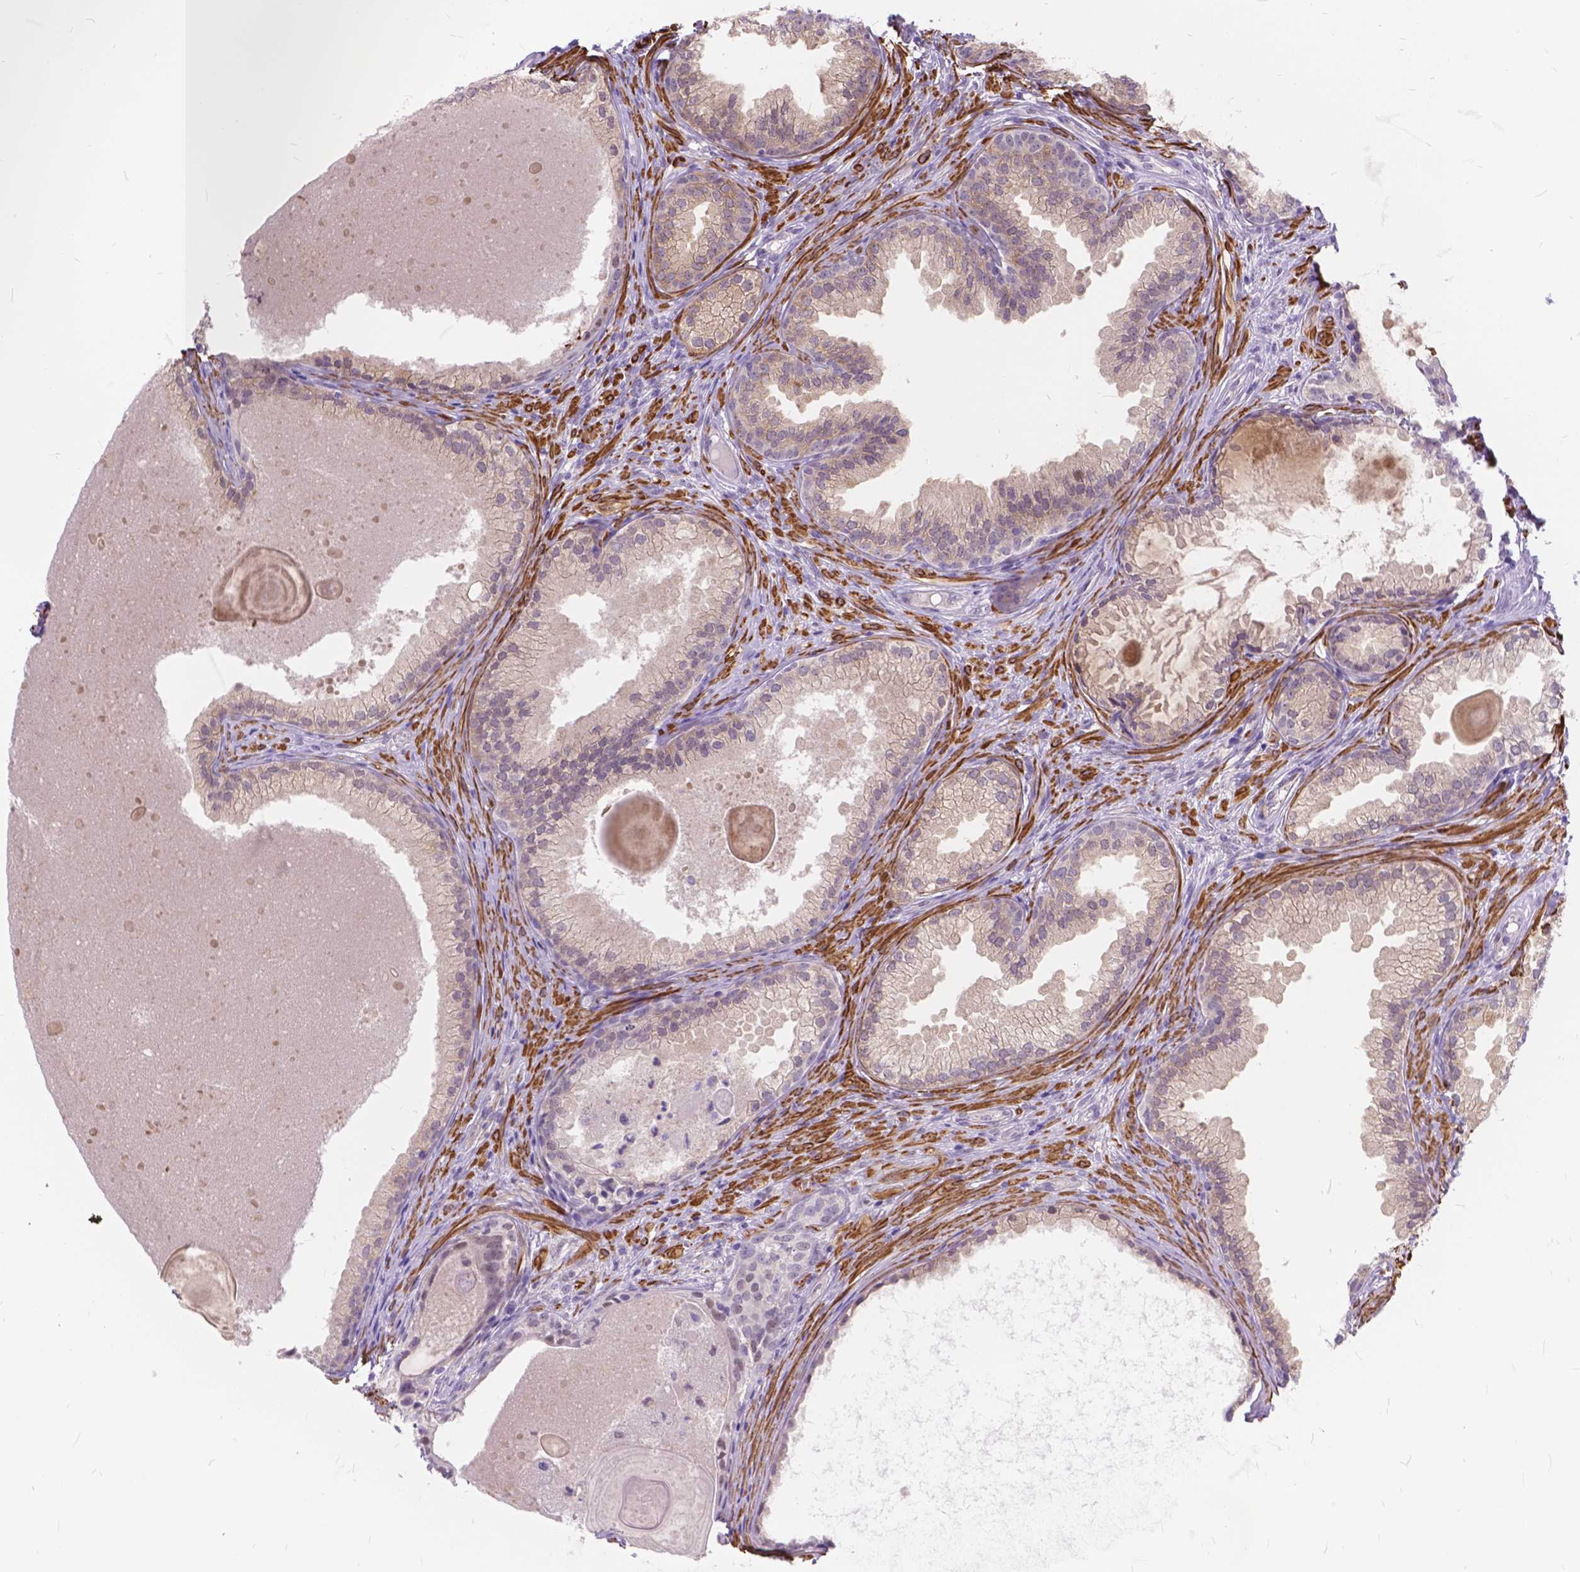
{"staining": {"intensity": "weak", "quantity": "<25%", "location": "cytoplasmic/membranous"}, "tissue": "prostate cancer", "cell_type": "Tumor cells", "image_type": "cancer", "snomed": [{"axis": "morphology", "description": "Adenocarcinoma, High grade"}, {"axis": "topography", "description": "Prostate"}], "caption": "Immunohistochemistry (IHC) of human adenocarcinoma (high-grade) (prostate) shows no expression in tumor cells.", "gene": "MAN2C1", "patient": {"sex": "male", "age": 83}}